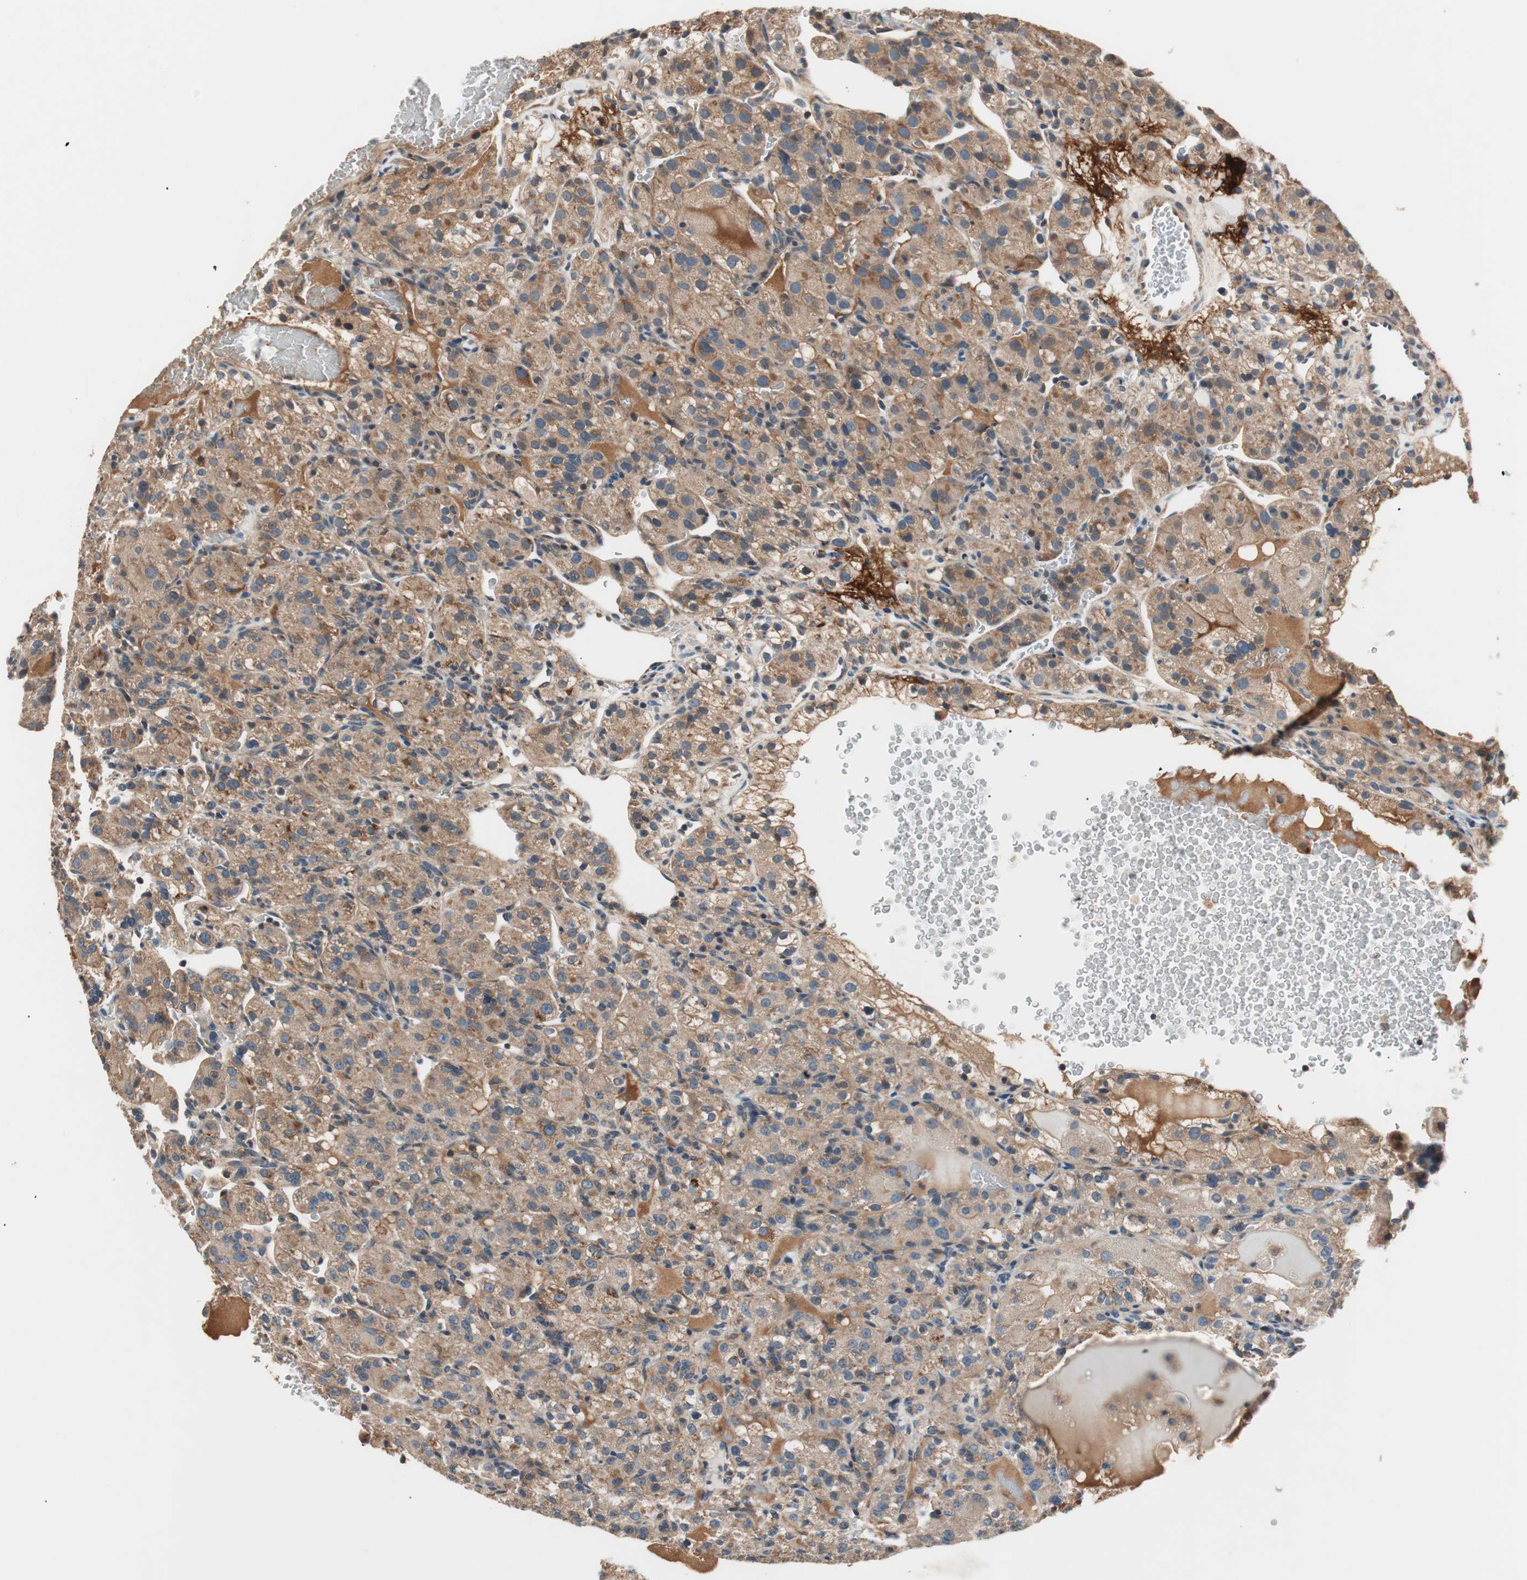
{"staining": {"intensity": "moderate", "quantity": ">75%", "location": "cytoplasmic/membranous"}, "tissue": "renal cancer", "cell_type": "Tumor cells", "image_type": "cancer", "snomed": [{"axis": "morphology", "description": "Normal tissue, NOS"}, {"axis": "morphology", "description": "Adenocarcinoma, NOS"}, {"axis": "topography", "description": "Kidney"}], "caption": "Approximately >75% of tumor cells in renal cancer display moderate cytoplasmic/membranous protein staining as visualized by brown immunohistochemical staining.", "gene": "HPN", "patient": {"sex": "male", "age": 61}}